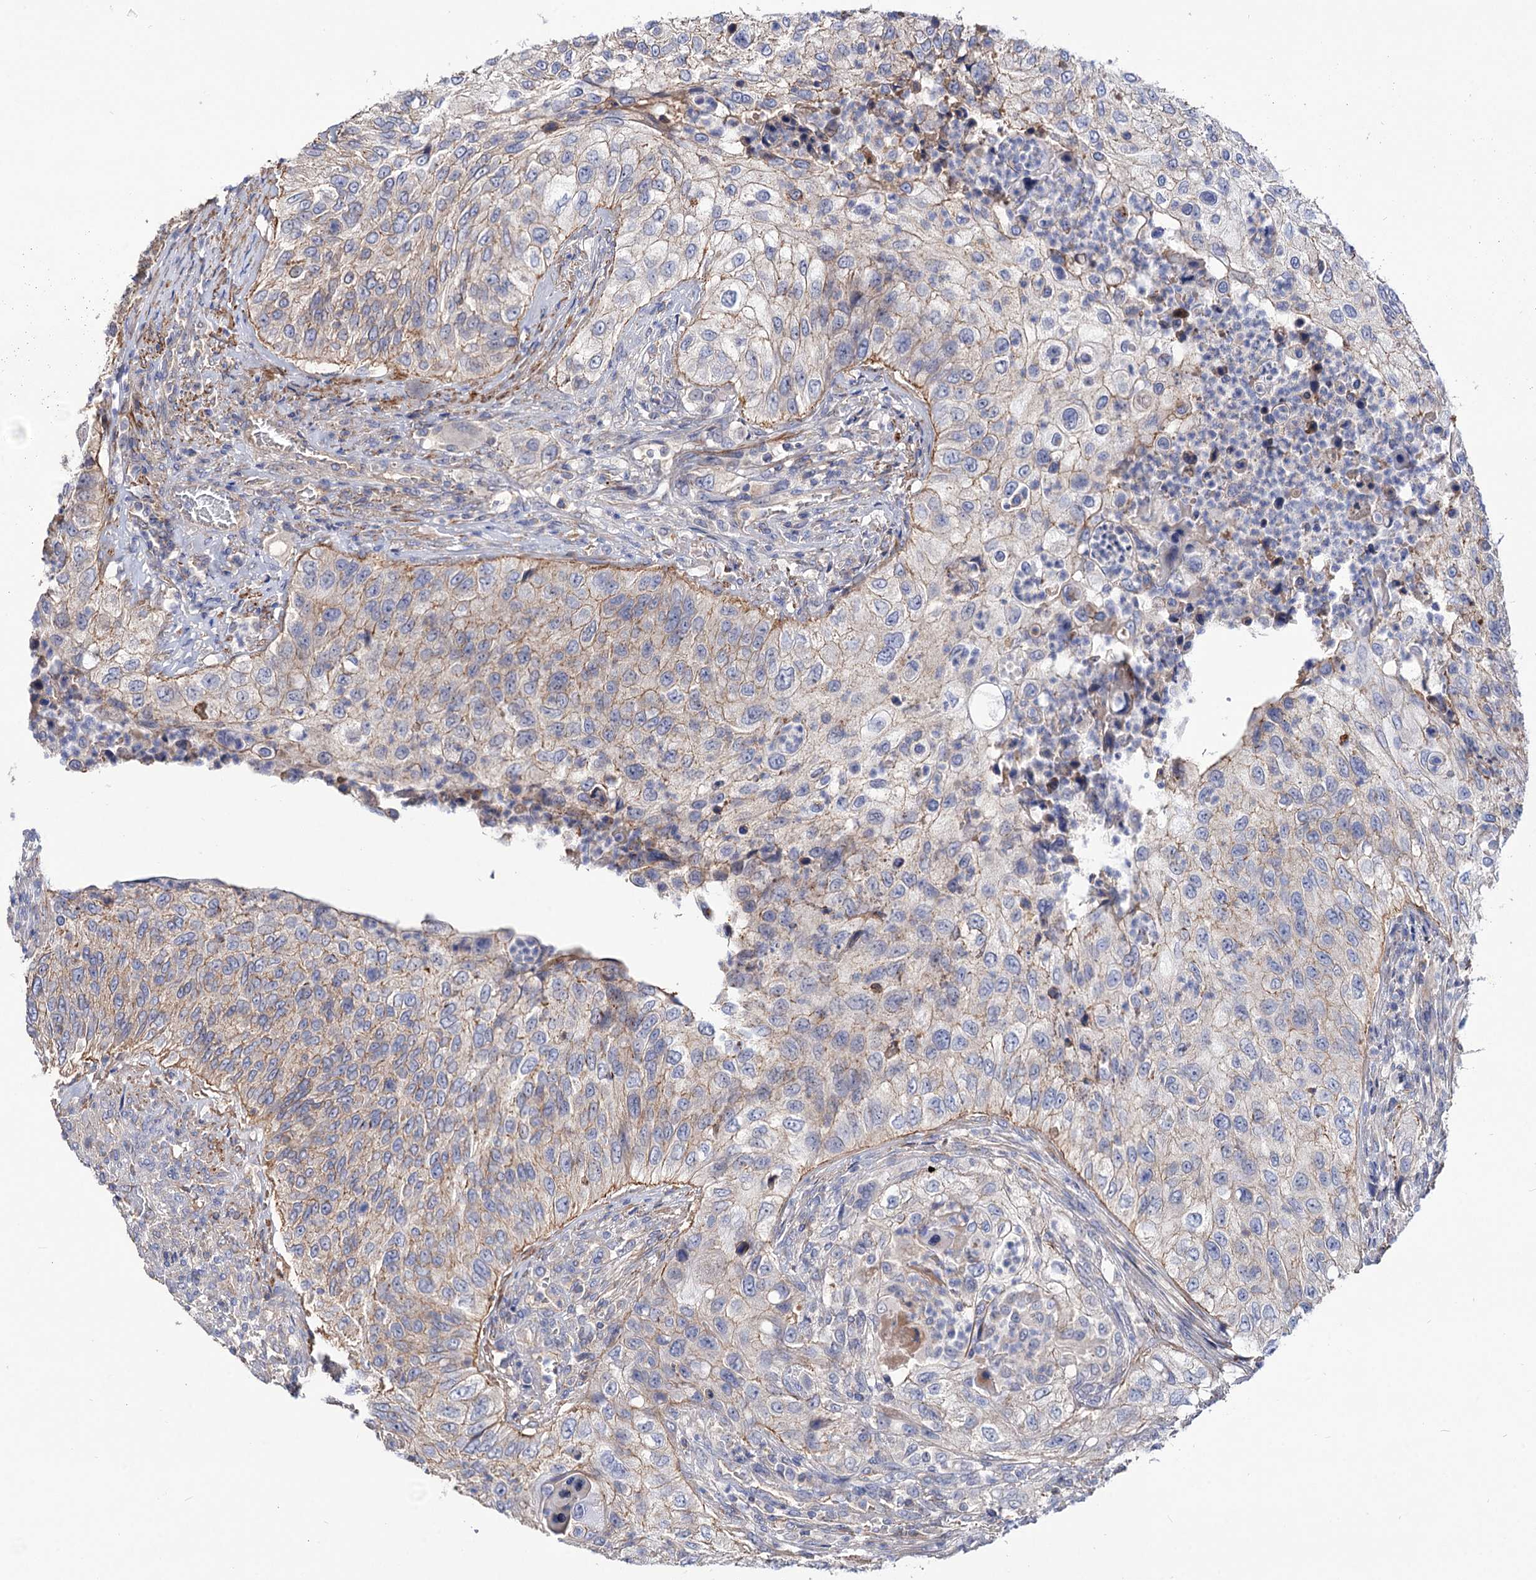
{"staining": {"intensity": "weak", "quantity": "25%-75%", "location": "cytoplasmic/membranous"}, "tissue": "urothelial cancer", "cell_type": "Tumor cells", "image_type": "cancer", "snomed": [{"axis": "morphology", "description": "Urothelial carcinoma, High grade"}, {"axis": "topography", "description": "Urinary bladder"}], "caption": "Approximately 25%-75% of tumor cells in human urothelial cancer reveal weak cytoplasmic/membranous protein expression as visualized by brown immunohistochemical staining.", "gene": "NUDCD2", "patient": {"sex": "female", "age": 60}}